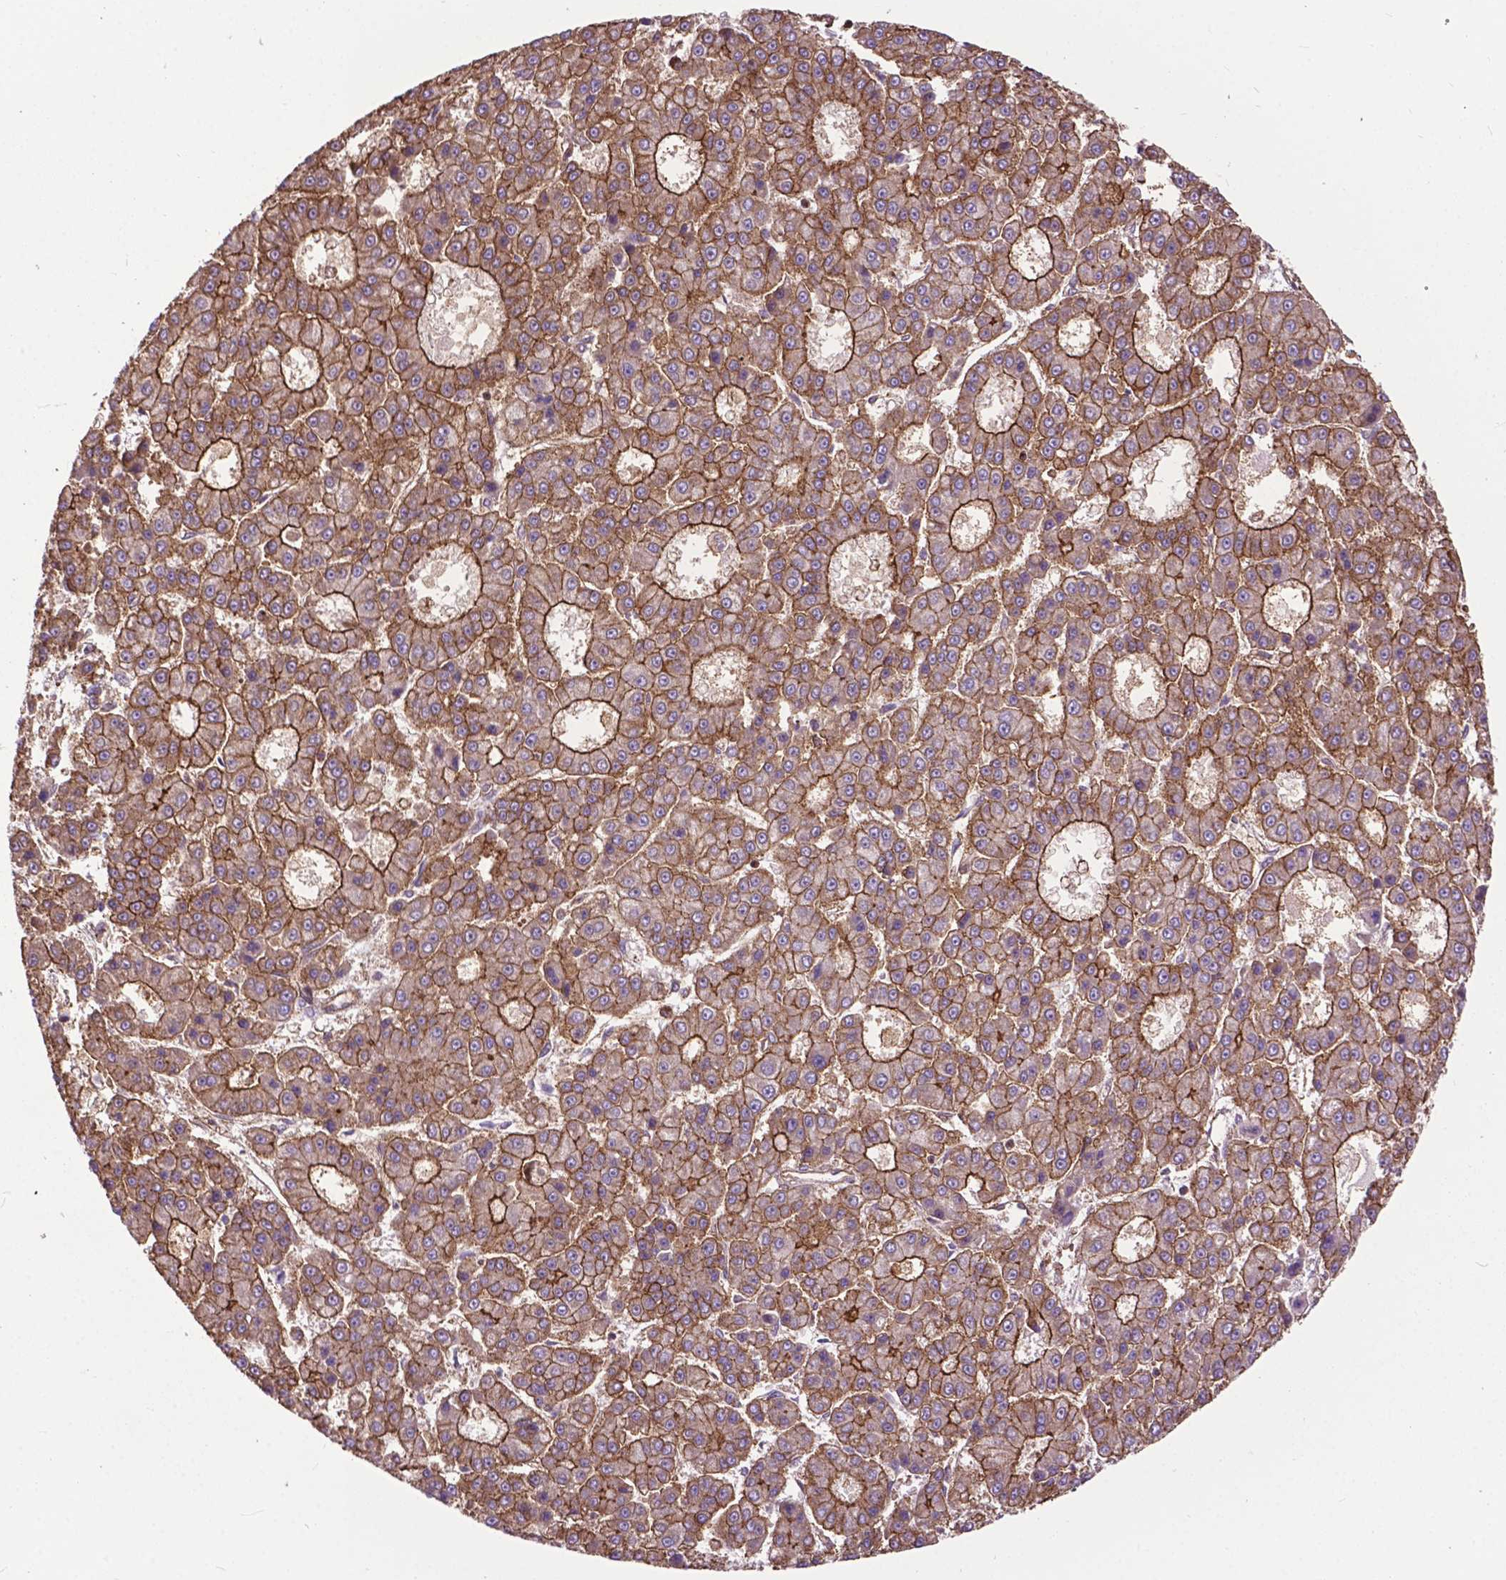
{"staining": {"intensity": "moderate", "quantity": ">75%", "location": "cytoplasmic/membranous"}, "tissue": "liver cancer", "cell_type": "Tumor cells", "image_type": "cancer", "snomed": [{"axis": "morphology", "description": "Carcinoma, Hepatocellular, NOS"}, {"axis": "topography", "description": "Liver"}], "caption": "Immunohistochemistry of liver cancer shows medium levels of moderate cytoplasmic/membranous expression in approximately >75% of tumor cells.", "gene": "CHMP4A", "patient": {"sex": "male", "age": 70}}